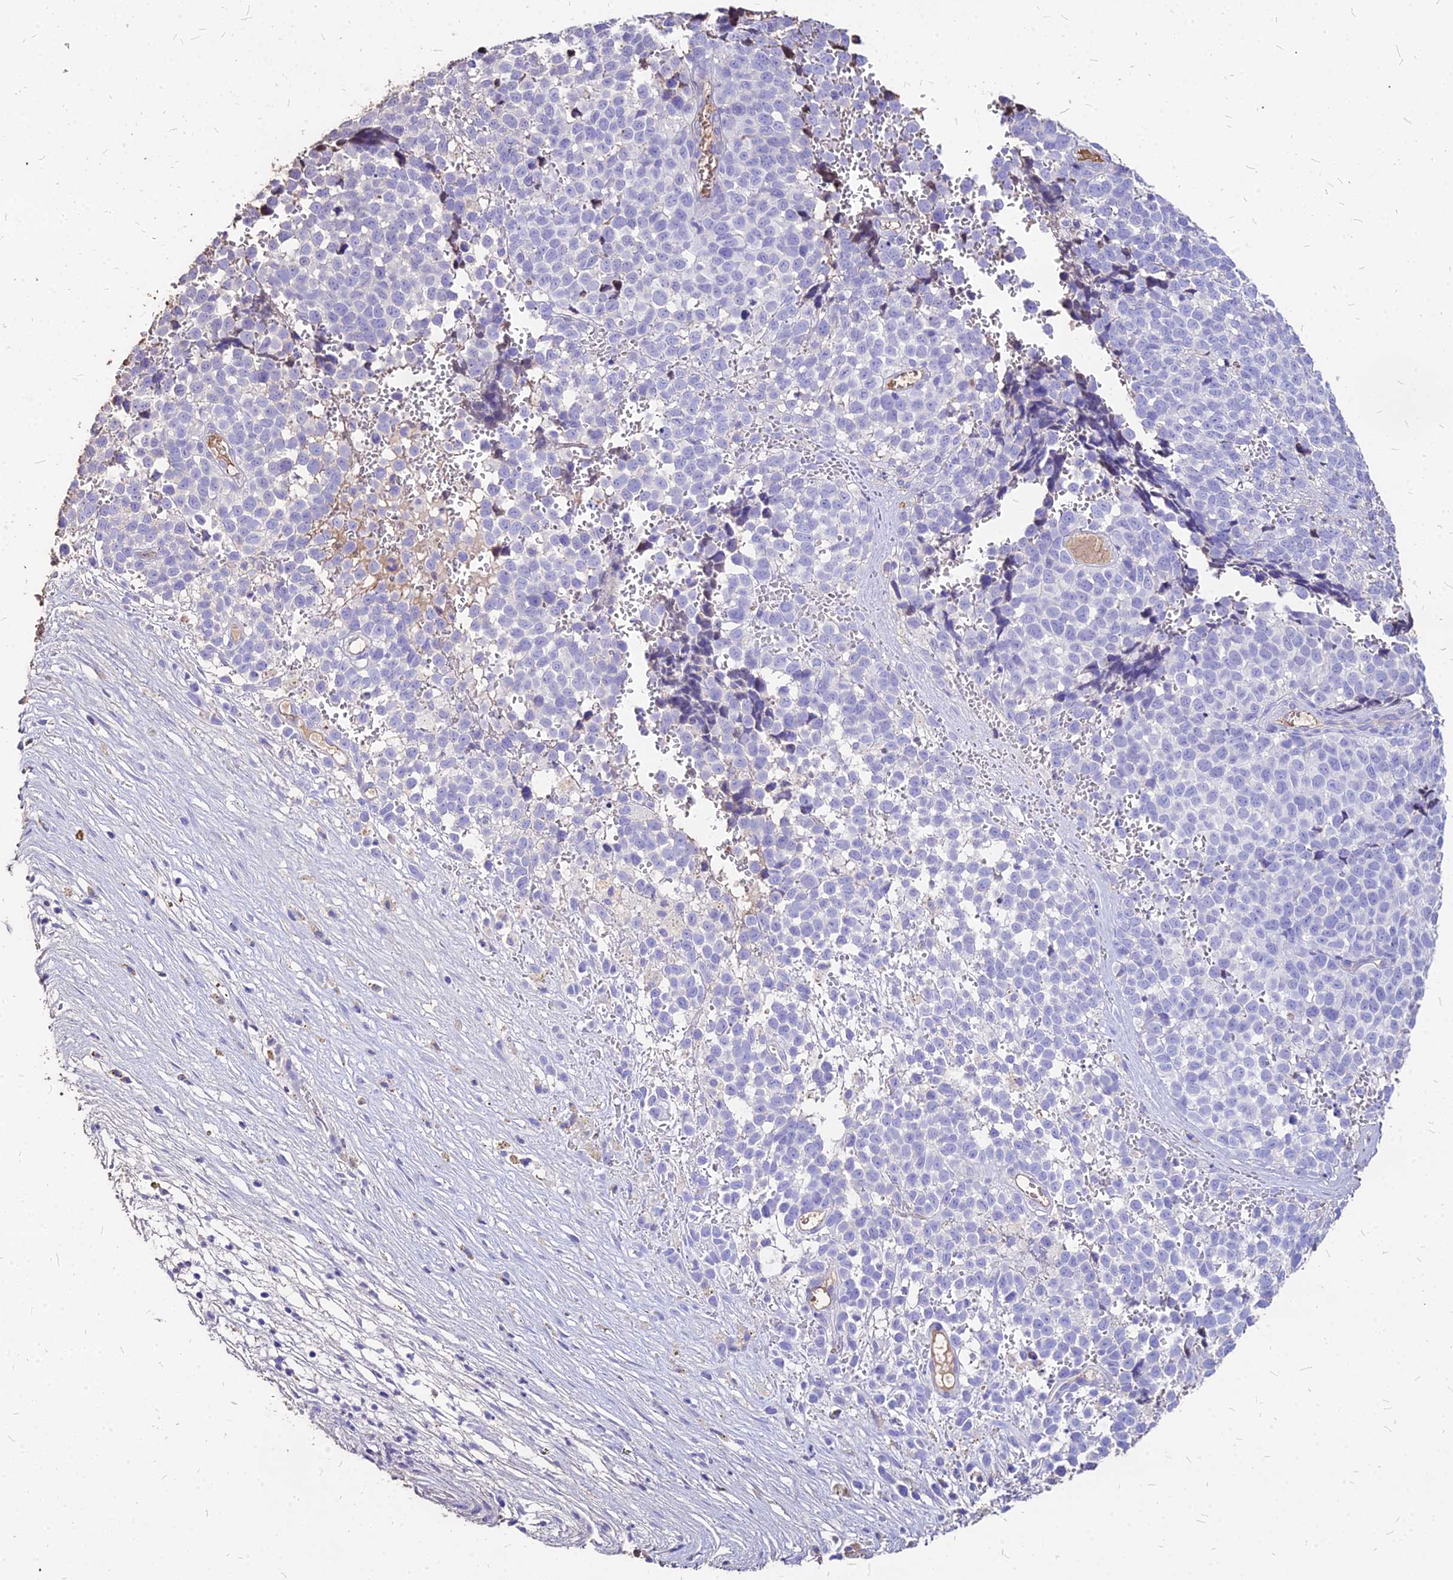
{"staining": {"intensity": "negative", "quantity": "none", "location": "none"}, "tissue": "melanoma", "cell_type": "Tumor cells", "image_type": "cancer", "snomed": [{"axis": "morphology", "description": "Malignant melanoma, NOS"}, {"axis": "topography", "description": "Nose, NOS"}], "caption": "Melanoma stained for a protein using immunohistochemistry (IHC) displays no positivity tumor cells.", "gene": "NME5", "patient": {"sex": "female", "age": 48}}